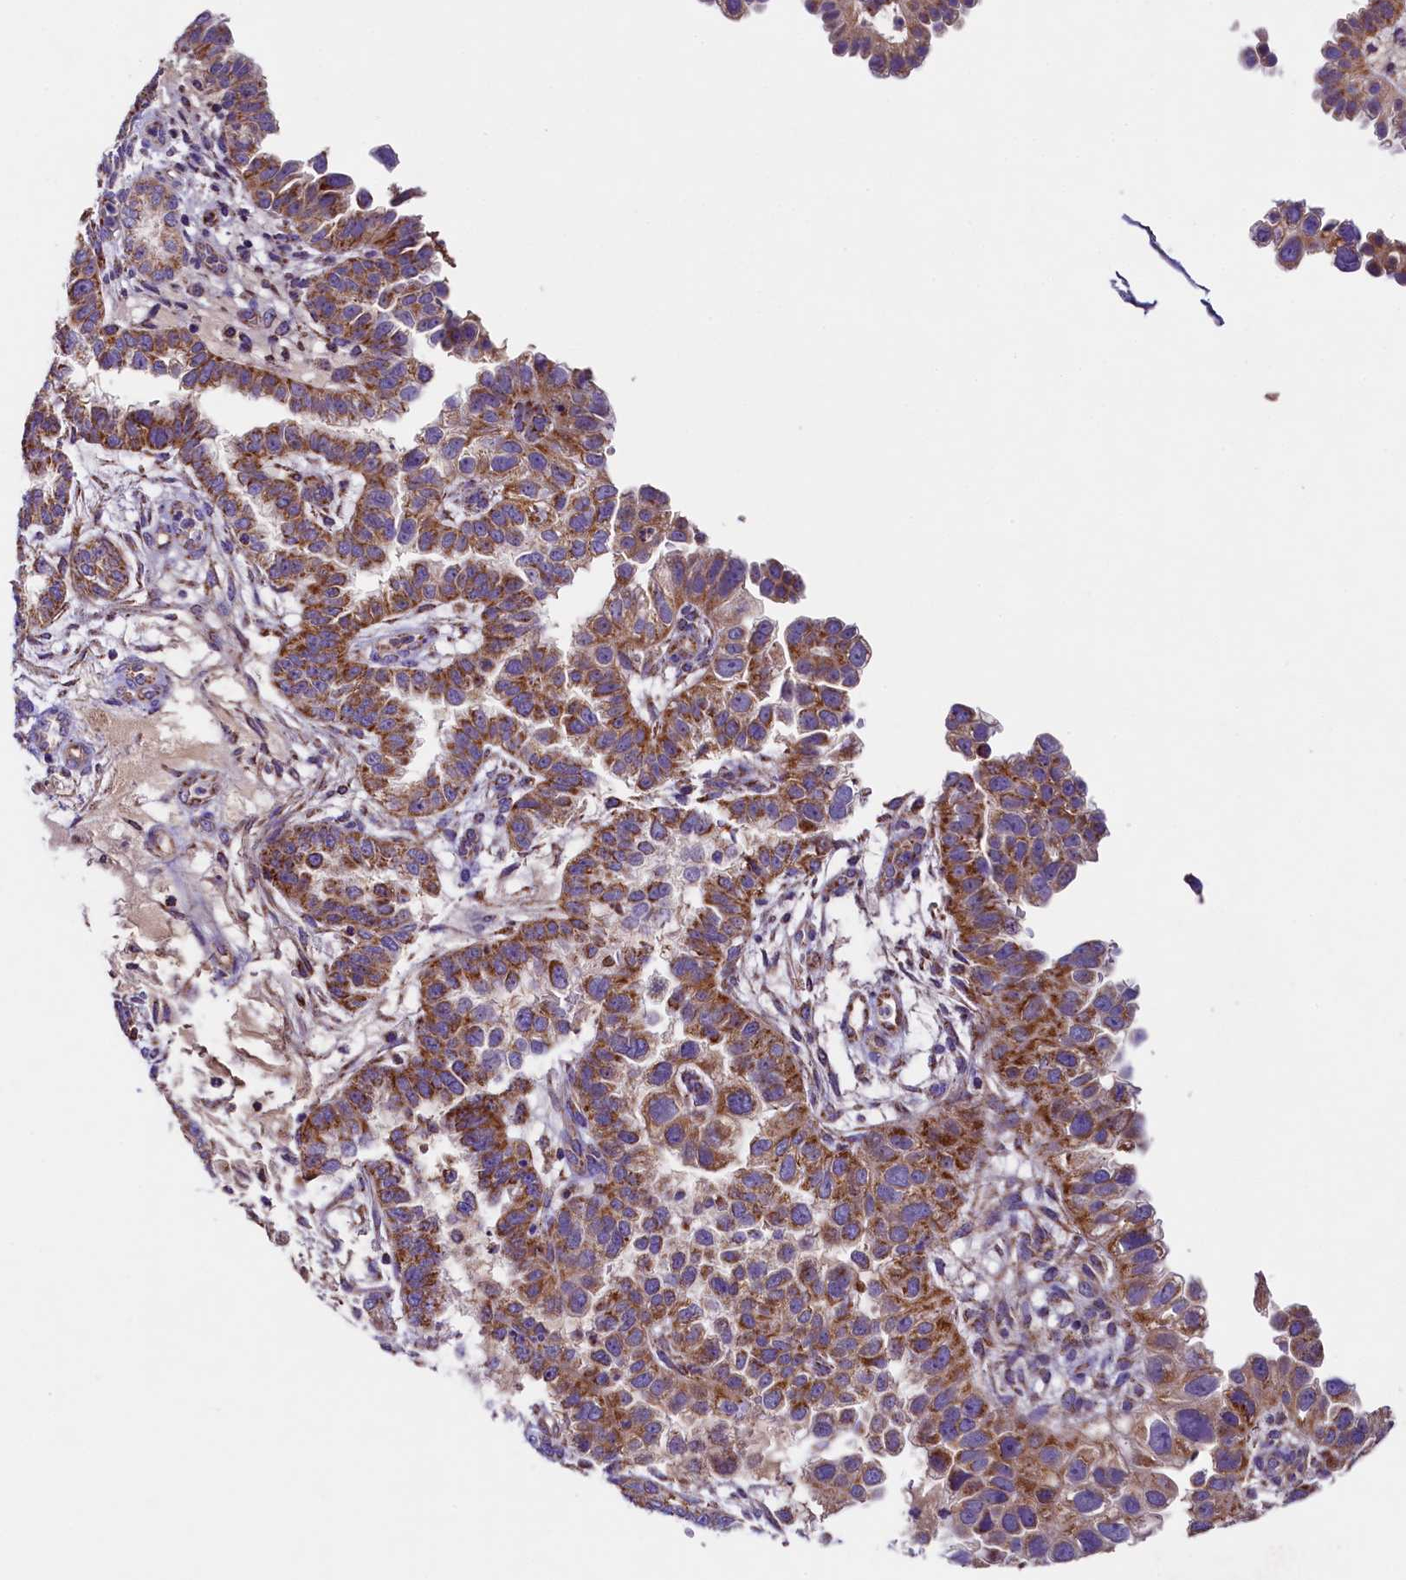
{"staining": {"intensity": "moderate", "quantity": ">75%", "location": "cytoplasmic/membranous"}, "tissue": "endometrial cancer", "cell_type": "Tumor cells", "image_type": "cancer", "snomed": [{"axis": "morphology", "description": "Adenocarcinoma, NOS"}, {"axis": "topography", "description": "Endometrium"}], "caption": "Immunohistochemistry of endometrial cancer shows medium levels of moderate cytoplasmic/membranous positivity in approximately >75% of tumor cells. (Stains: DAB in brown, nuclei in blue, Microscopy: brightfield microscopy at high magnification).", "gene": "PMPCB", "patient": {"sex": "female", "age": 85}}